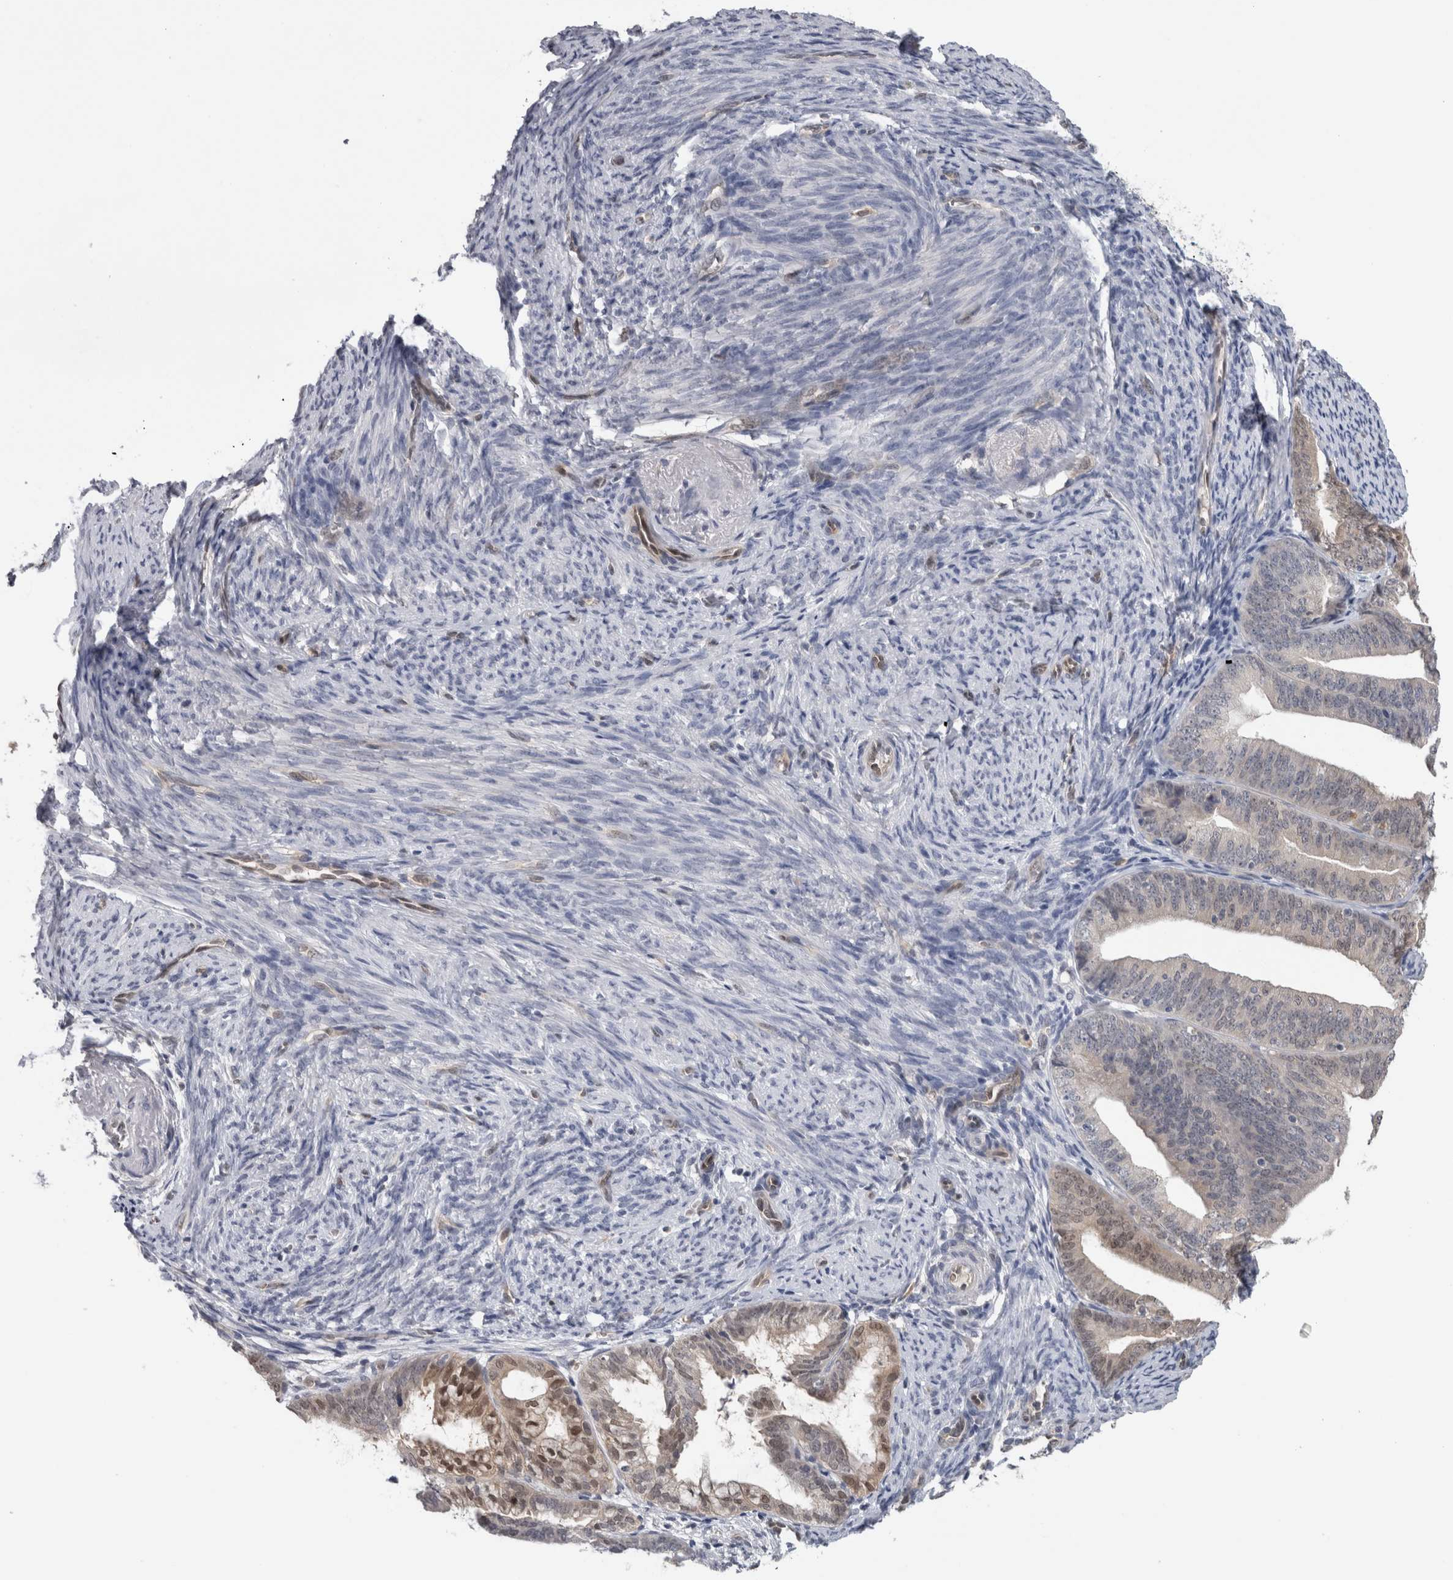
{"staining": {"intensity": "moderate", "quantity": "<25%", "location": "cytoplasmic/membranous,nuclear"}, "tissue": "endometrial cancer", "cell_type": "Tumor cells", "image_type": "cancer", "snomed": [{"axis": "morphology", "description": "Adenocarcinoma, NOS"}, {"axis": "topography", "description": "Endometrium"}], "caption": "Immunohistochemistry micrograph of endometrial cancer stained for a protein (brown), which reveals low levels of moderate cytoplasmic/membranous and nuclear positivity in about <25% of tumor cells.", "gene": "NAPRT", "patient": {"sex": "female", "age": 63}}